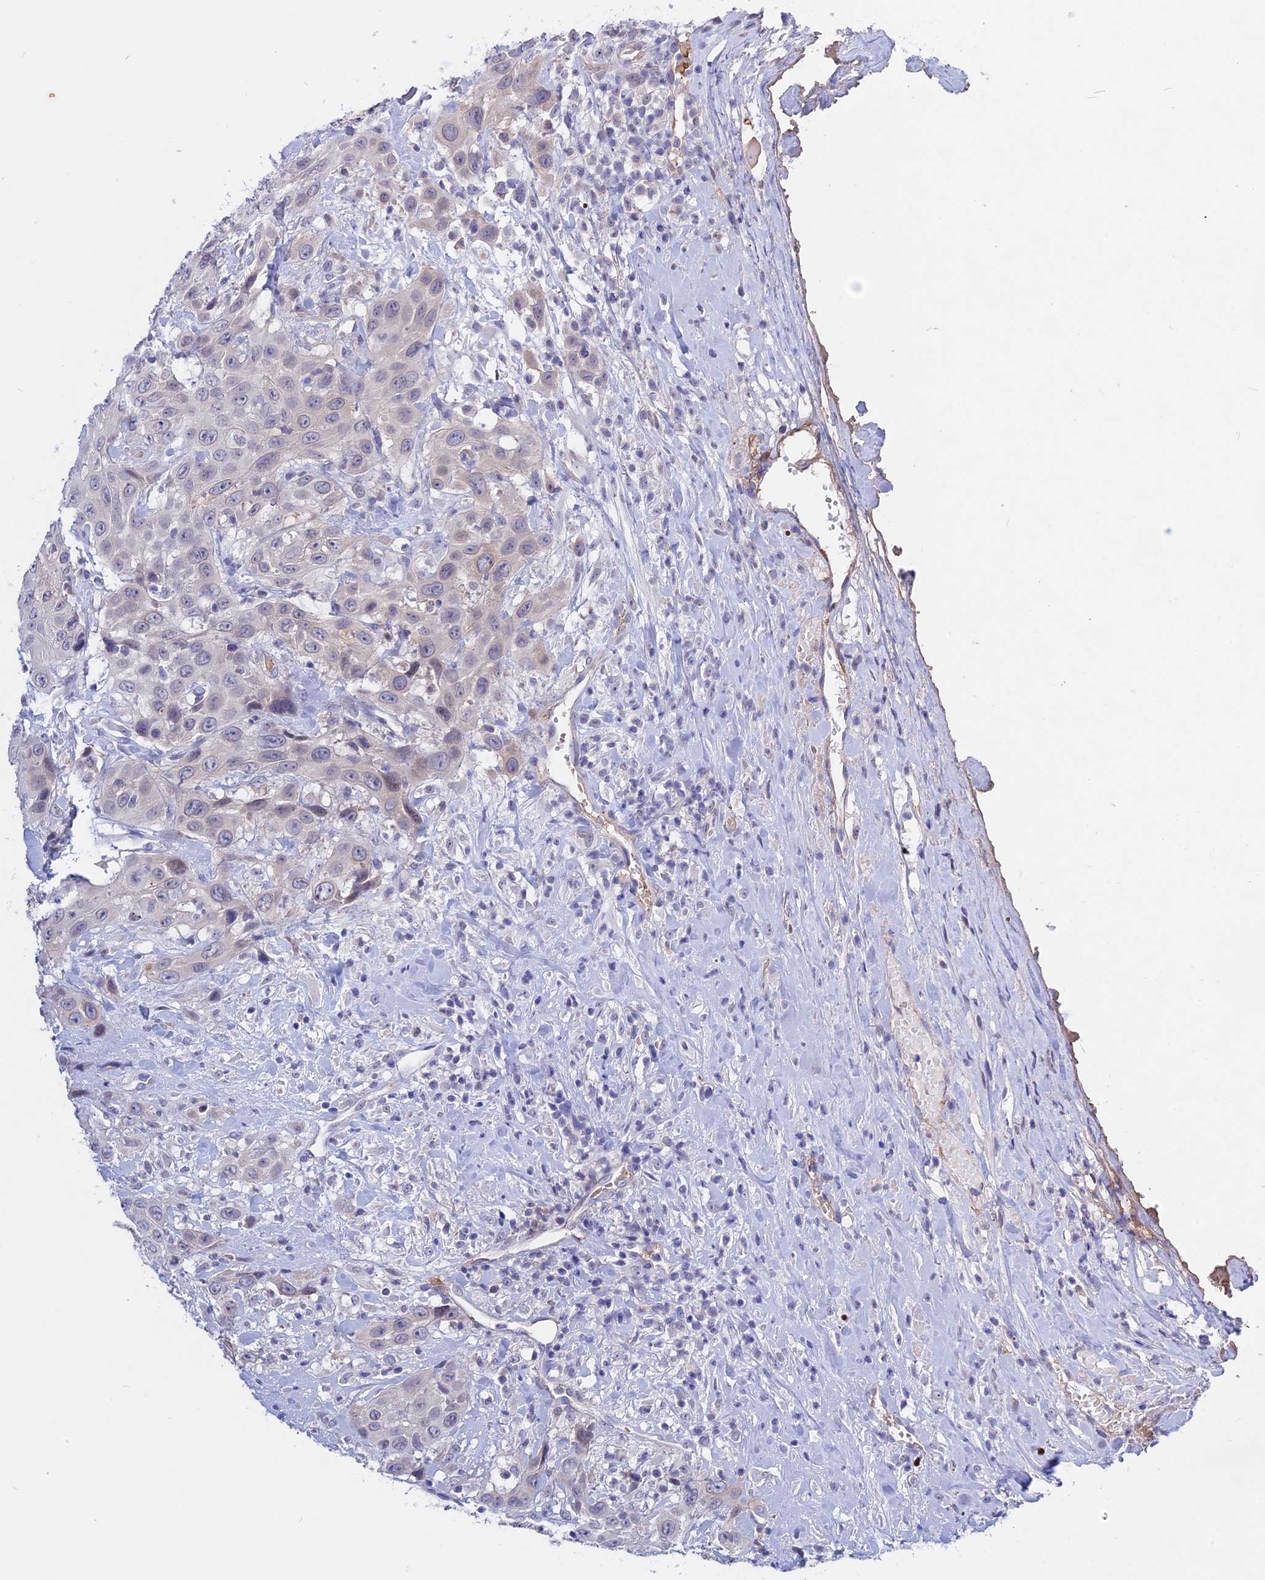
{"staining": {"intensity": "negative", "quantity": "none", "location": "none"}, "tissue": "head and neck cancer", "cell_type": "Tumor cells", "image_type": "cancer", "snomed": [{"axis": "morphology", "description": "Squamous cell carcinoma, NOS"}, {"axis": "topography", "description": "Head-Neck"}], "caption": "This photomicrograph is of head and neck cancer stained with immunohistochemistry (IHC) to label a protein in brown with the nuclei are counter-stained blue. There is no staining in tumor cells.", "gene": "GK5", "patient": {"sex": "male", "age": 81}}